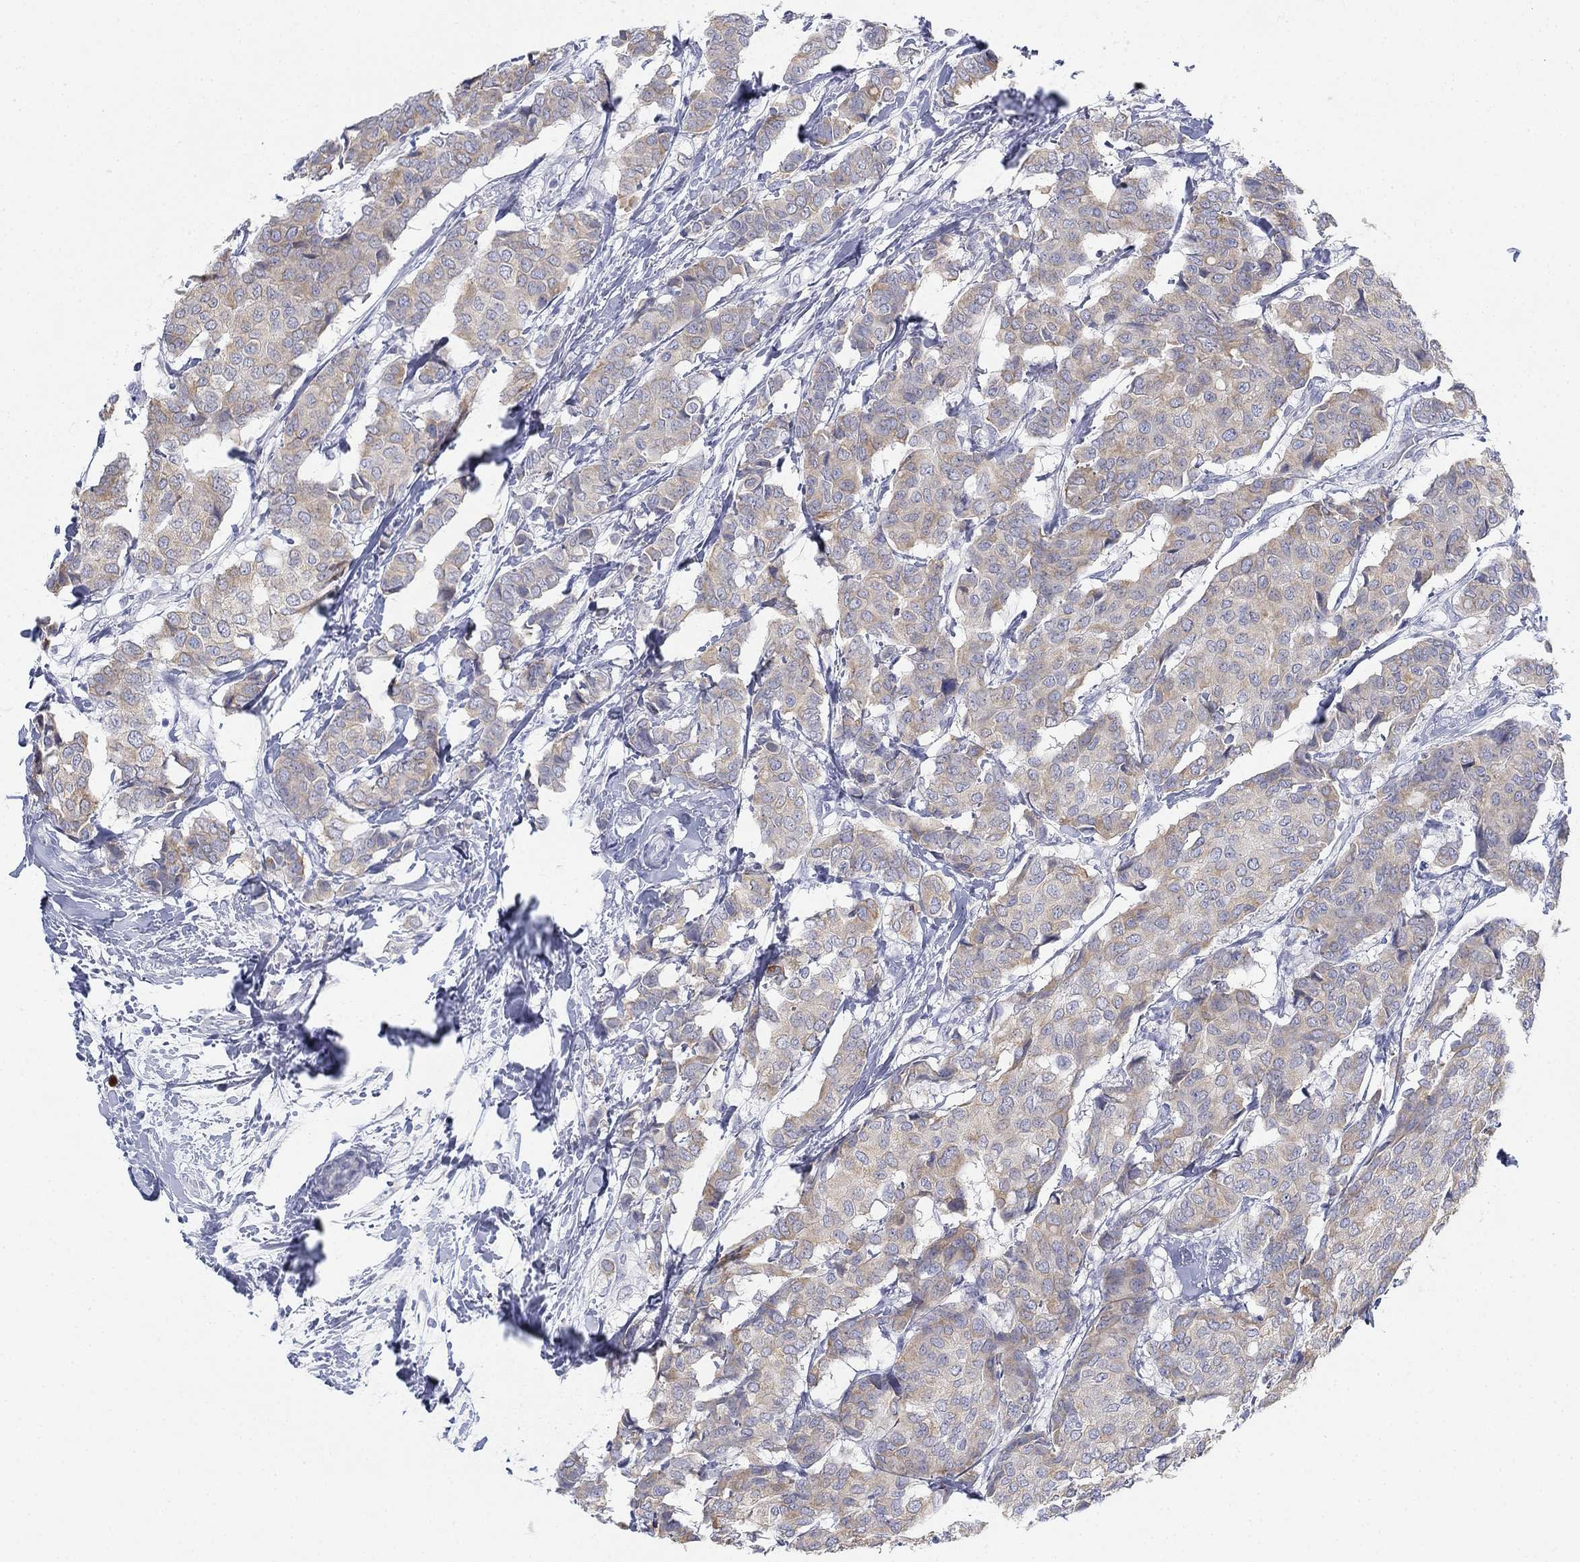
{"staining": {"intensity": "weak", "quantity": "25%-75%", "location": "cytoplasmic/membranous"}, "tissue": "breast cancer", "cell_type": "Tumor cells", "image_type": "cancer", "snomed": [{"axis": "morphology", "description": "Duct carcinoma"}, {"axis": "topography", "description": "Breast"}], "caption": "Brown immunohistochemical staining in human breast cancer (invasive ductal carcinoma) shows weak cytoplasmic/membranous staining in approximately 25%-75% of tumor cells.", "gene": "GCNA", "patient": {"sex": "female", "age": 75}}